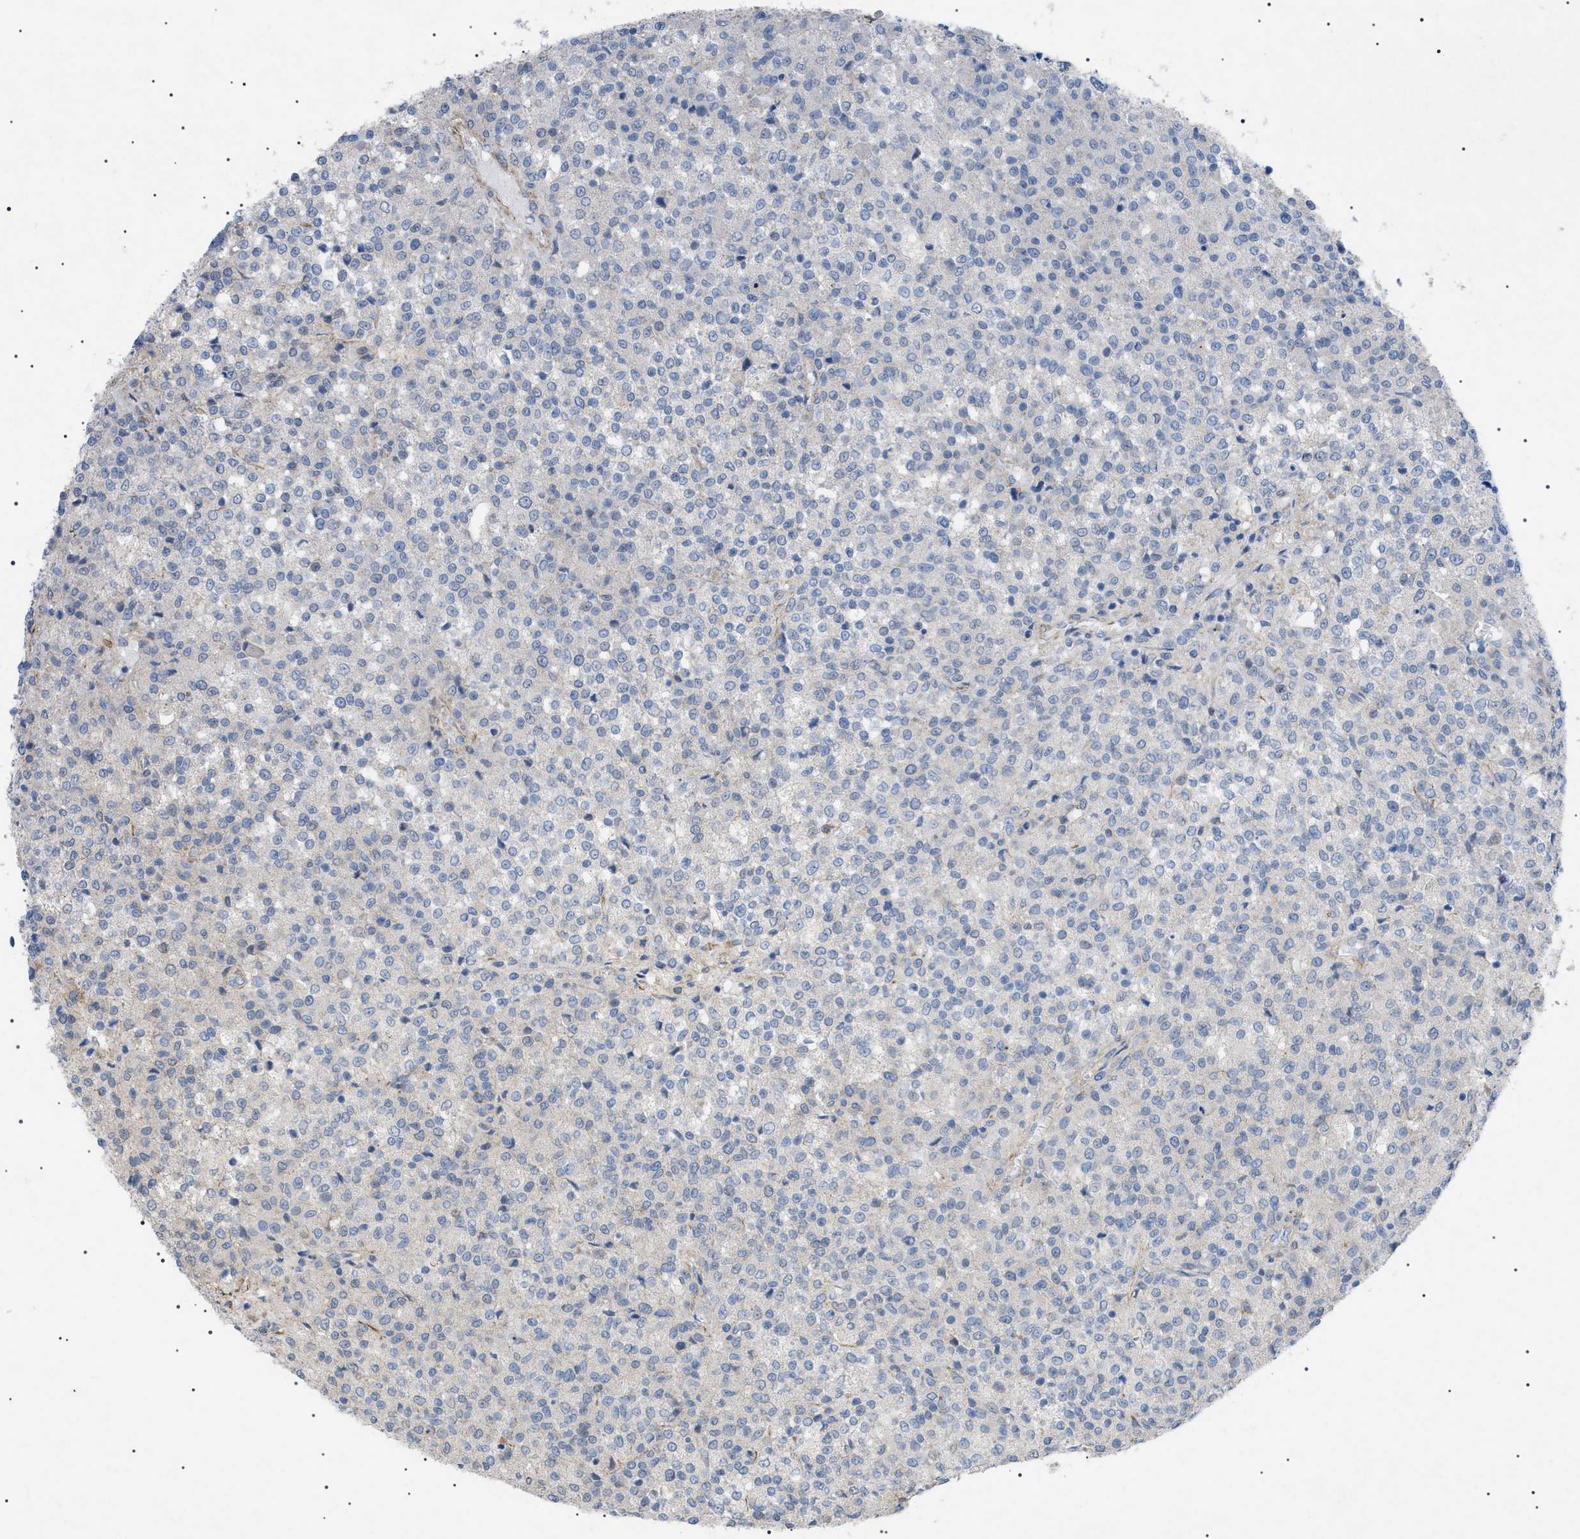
{"staining": {"intensity": "negative", "quantity": "none", "location": "none"}, "tissue": "testis cancer", "cell_type": "Tumor cells", "image_type": "cancer", "snomed": [{"axis": "morphology", "description": "Seminoma, NOS"}, {"axis": "topography", "description": "Testis"}], "caption": "Tumor cells show no significant expression in testis cancer (seminoma). (Brightfield microscopy of DAB IHC at high magnification).", "gene": "ADAMTS1", "patient": {"sex": "male", "age": 59}}